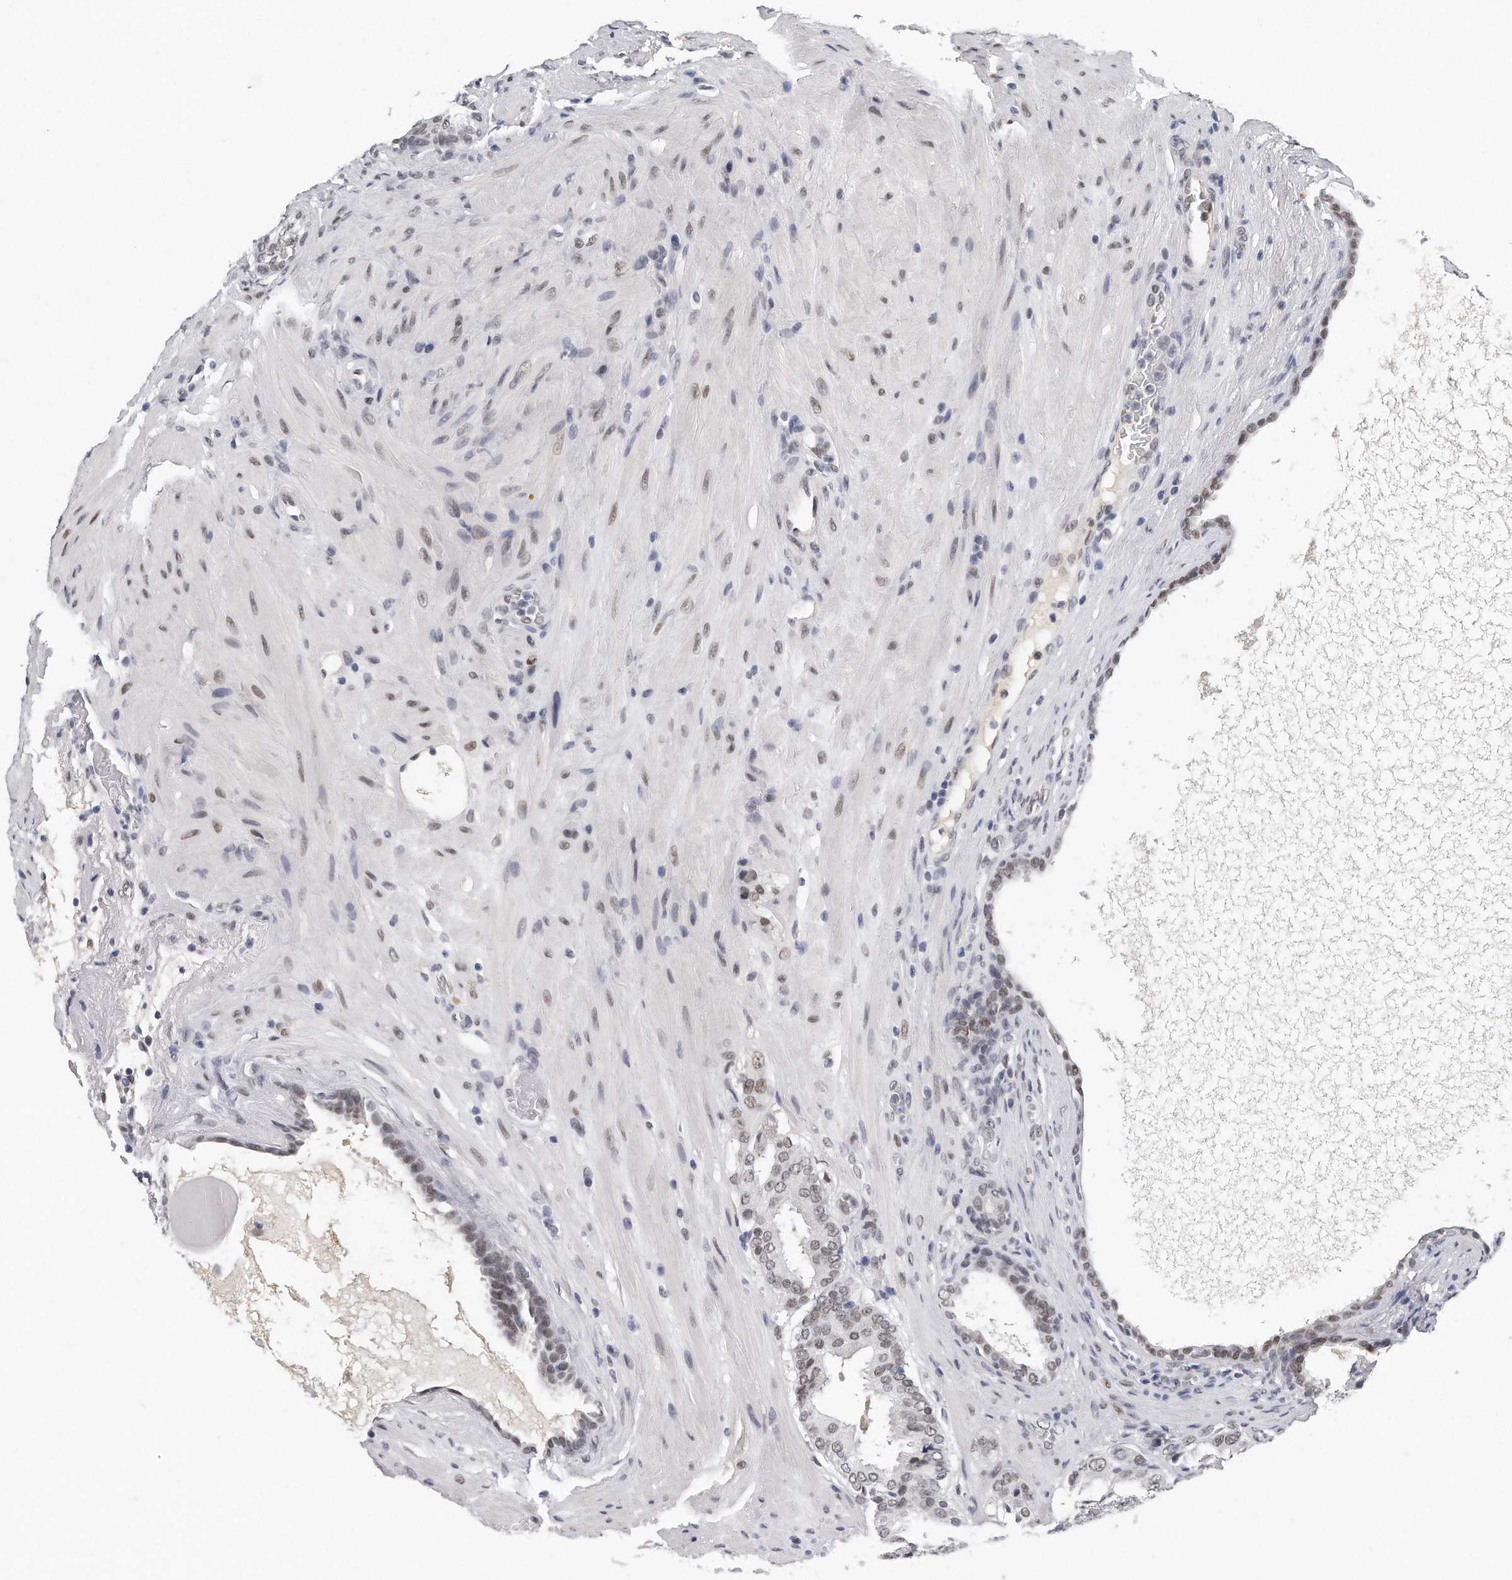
{"staining": {"intensity": "weak", "quantity": ">75%", "location": "nuclear"}, "tissue": "prostate cancer", "cell_type": "Tumor cells", "image_type": "cancer", "snomed": [{"axis": "morphology", "description": "Adenocarcinoma, Low grade"}, {"axis": "topography", "description": "Prostate"}], "caption": "Protein expression analysis of human prostate cancer reveals weak nuclear positivity in about >75% of tumor cells.", "gene": "CTBP2", "patient": {"sex": "male", "age": 69}}